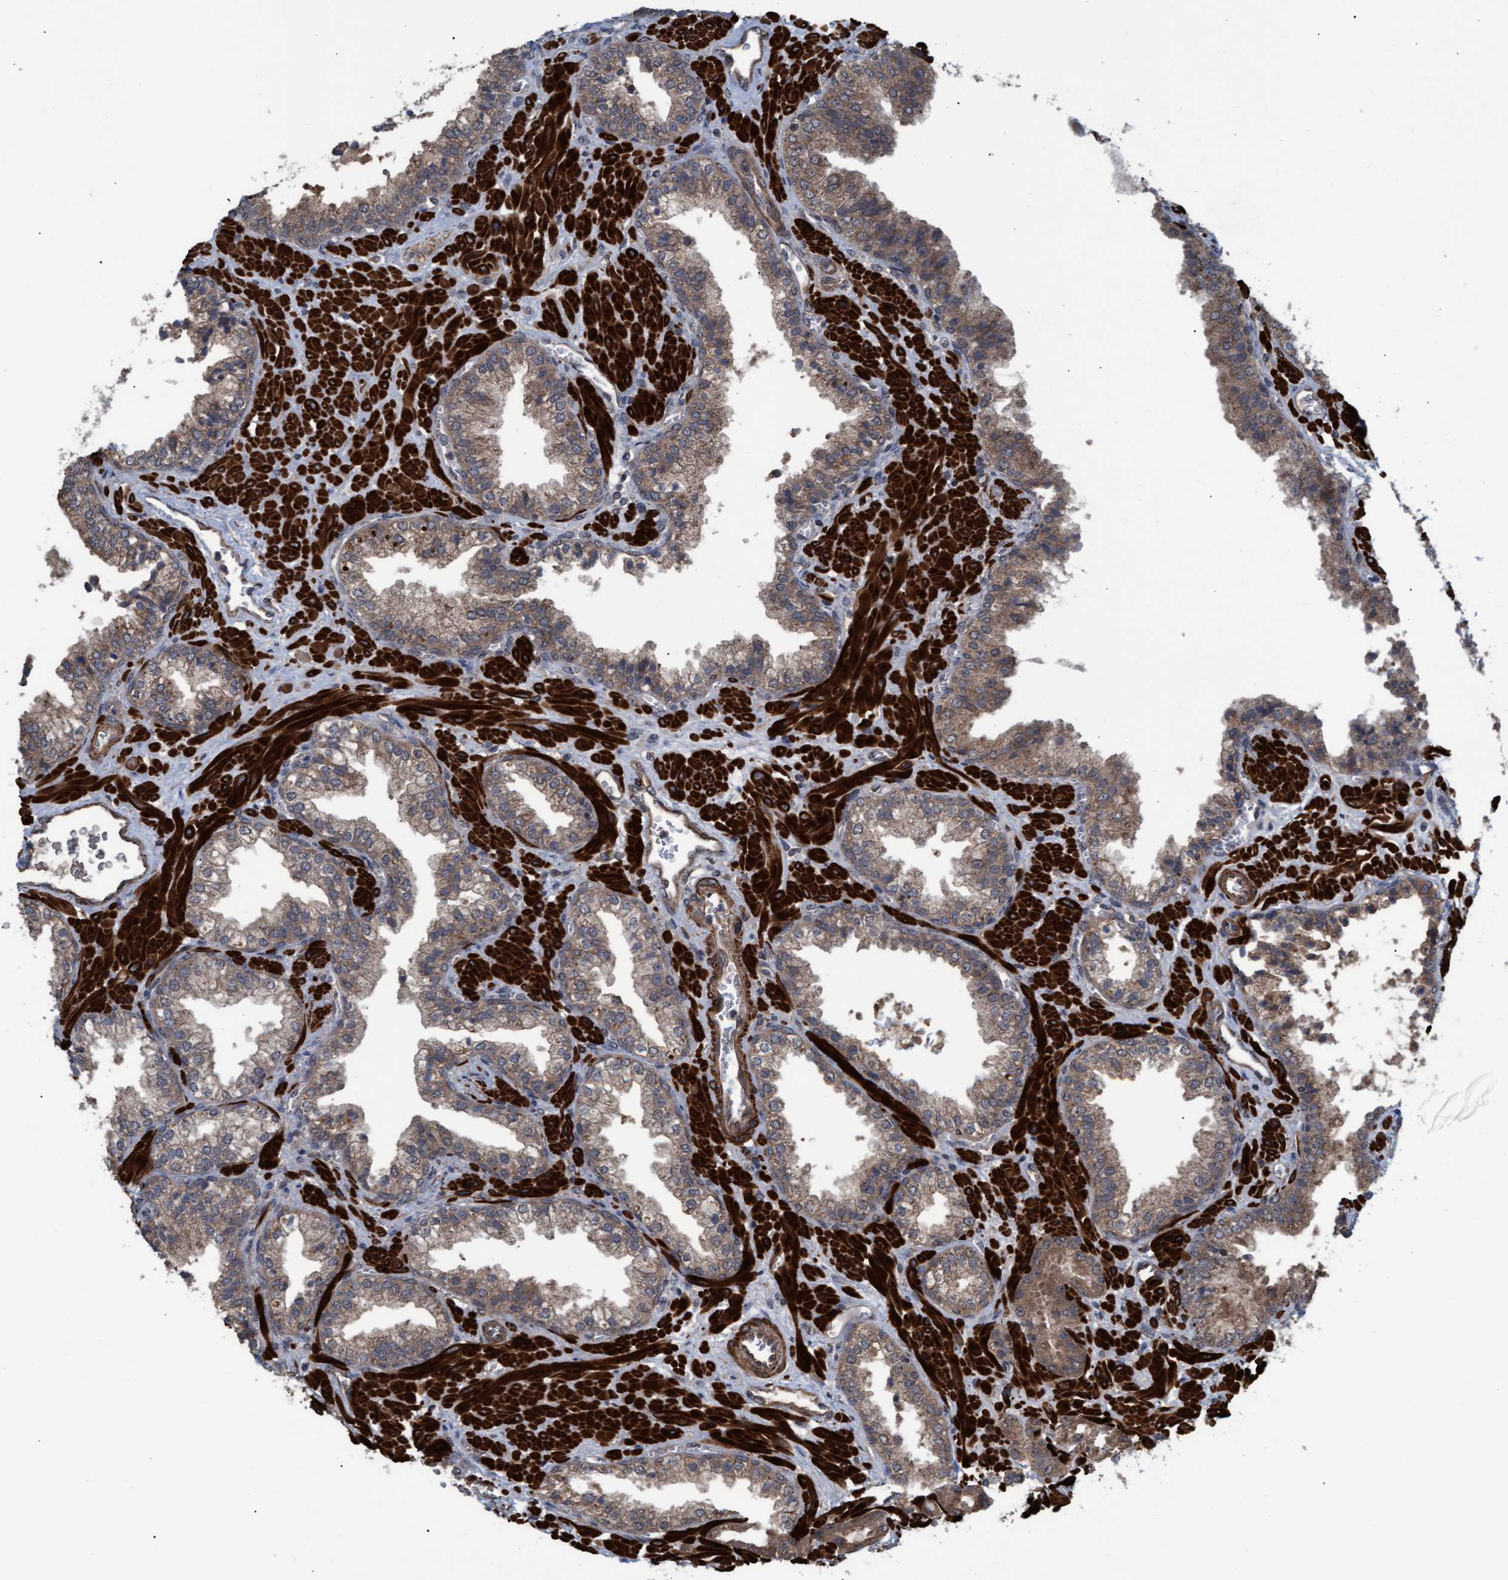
{"staining": {"intensity": "weak", "quantity": ">75%", "location": "cytoplasmic/membranous"}, "tissue": "prostate cancer", "cell_type": "Tumor cells", "image_type": "cancer", "snomed": [{"axis": "morphology", "description": "Adenocarcinoma, Low grade"}, {"axis": "topography", "description": "Prostate"}], "caption": "Immunohistochemistry (IHC) of human prostate adenocarcinoma (low-grade) reveals low levels of weak cytoplasmic/membranous staining in about >75% of tumor cells. Immunohistochemistry (IHC) stains the protein of interest in brown and the nuclei are stained blue.", "gene": "GGT6", "patient": {"sex": "male", "age": 71}}